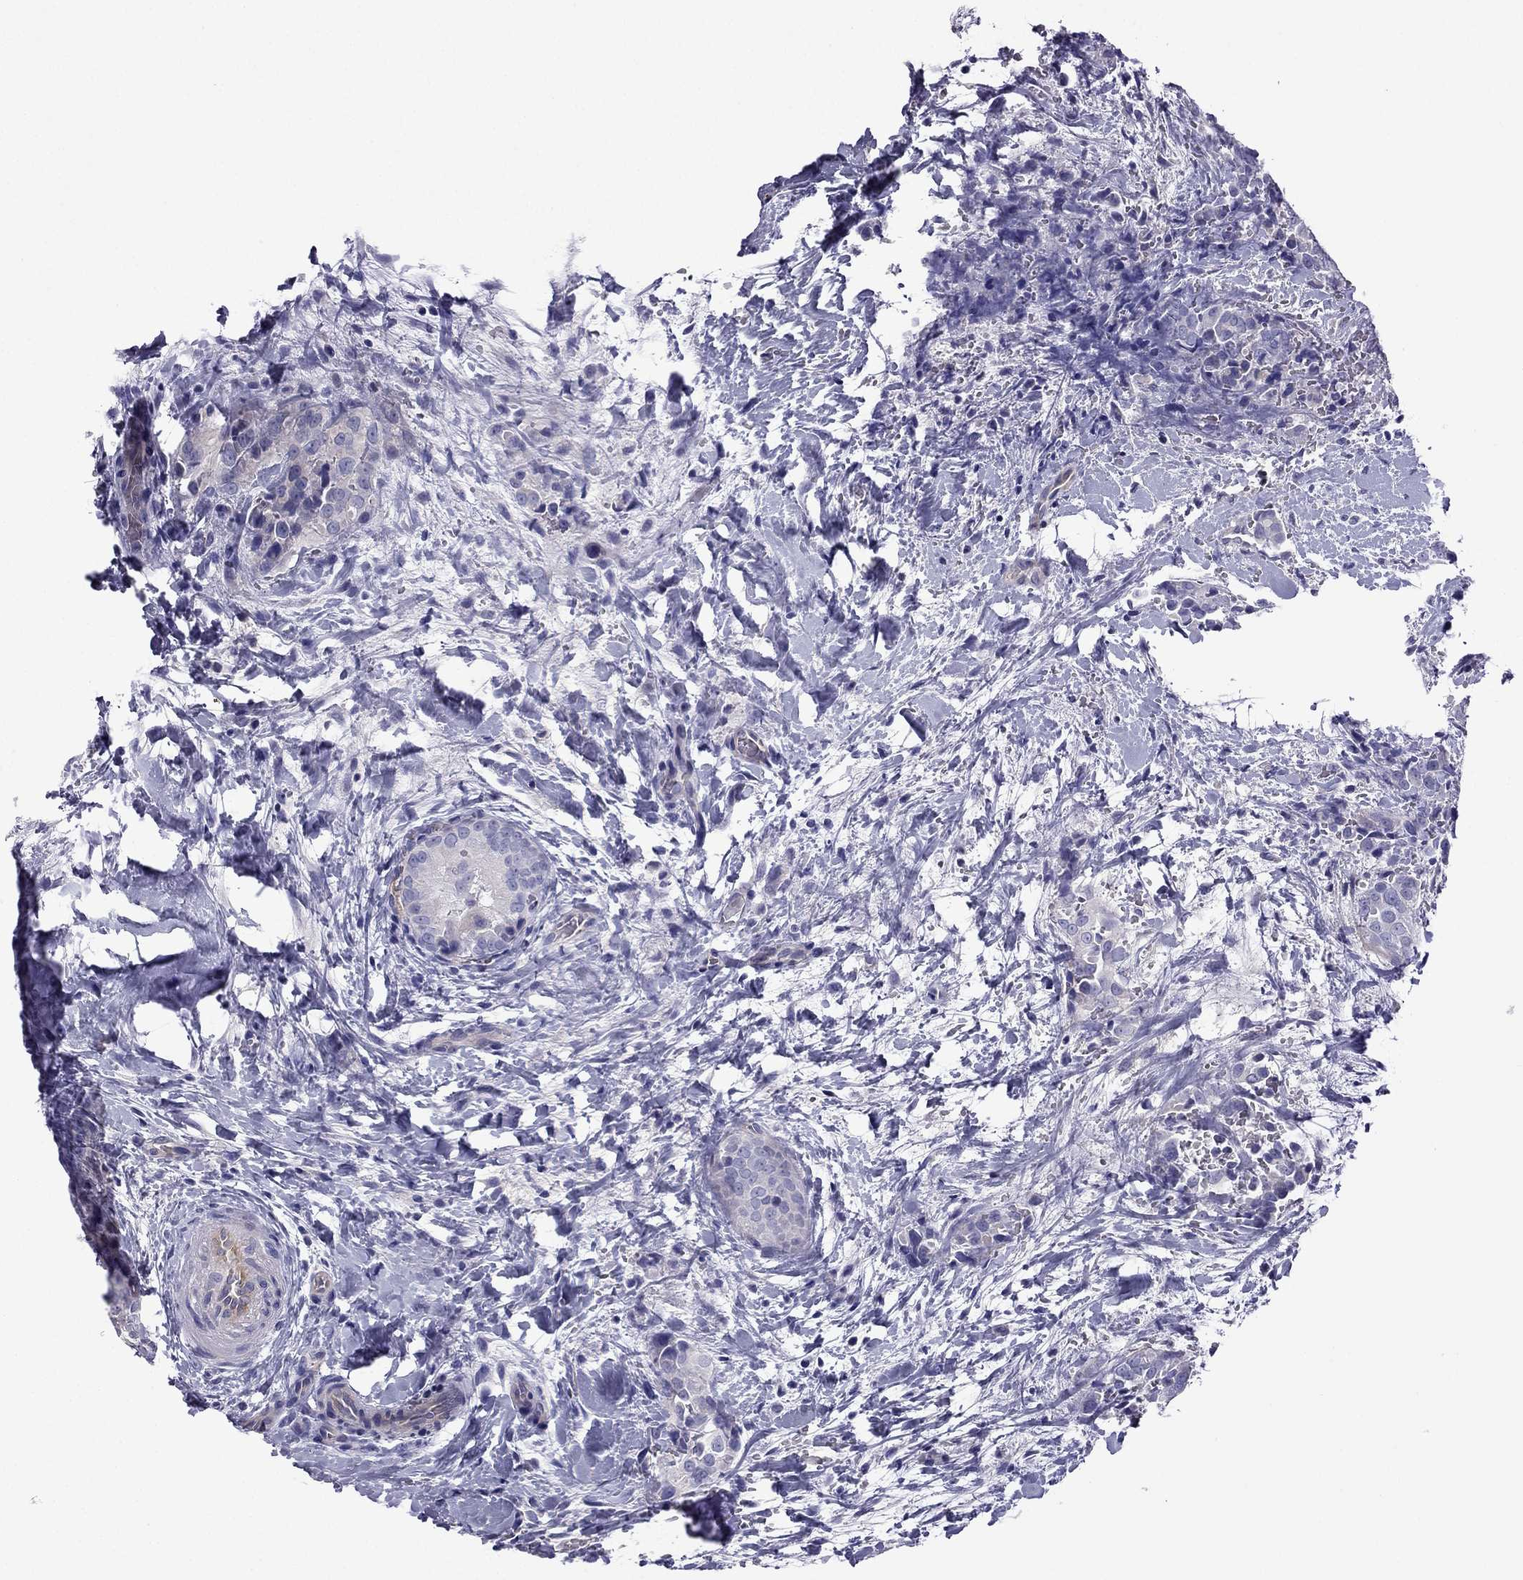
{"staining": {"intensity": "negative", "quantity": "none", "location": "none"}, "tissue": "thyroid cancer", "cell_type": "Tumor cells", "image_type": "cancer", "snomed": [{"axis": "morphology", "description": "Papillary adenocarcinoma, NOS"}, {"axis": "topography", "description": "Thyroid gland"}], "caption": "Image shows no protein positivity in tumor cells of thyroid cancer (papillary adenocarcinoma) tissue.", "gene": "GJA8", "patient": {"sex": "male", "age": 61}}